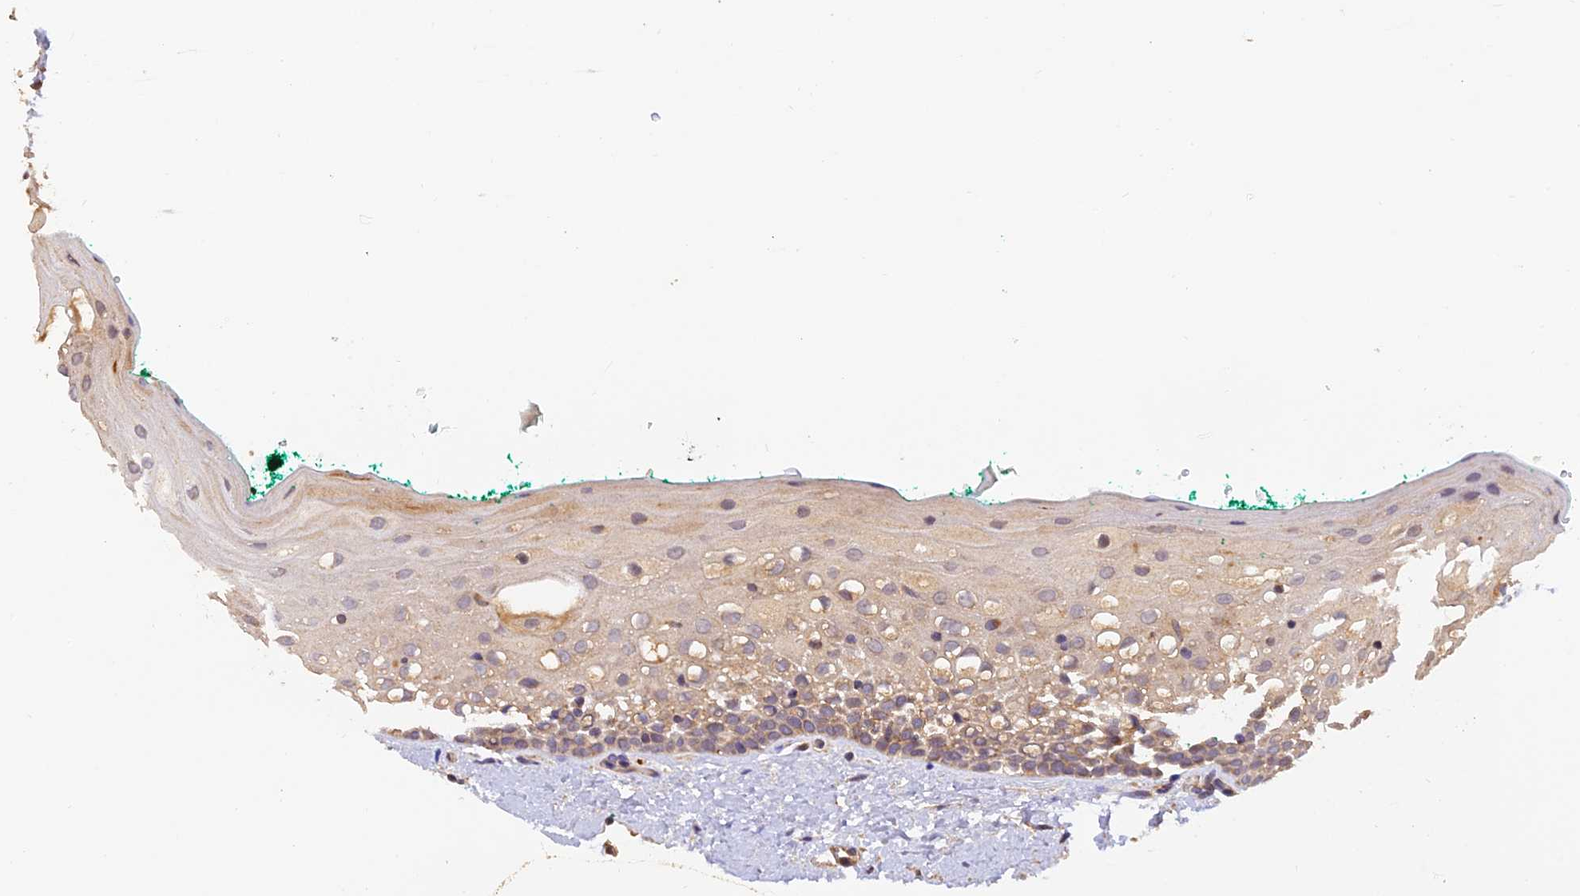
{"staining": {"intensity": "moderate", "quantity": "<25%", "location": "cytoplasmic/membranous"}, "tissue": "oral mucosa", "cell_type": "Squamous epithelial cells", "image_type": "normal", "snomed": [{"axis": "morphology", "description": "Normal tissue, NOS"}, {"axis": "topography", "description": "Oral tissue"}], "caption": "Human oral mucosa stained for a protein (brown) reveals moderate cytoplasmic/membranous positive positivity in about <25% of squamous epithelial cells.", "gene": "MNS1", "patient": {"sex": "female", "age": 70}}